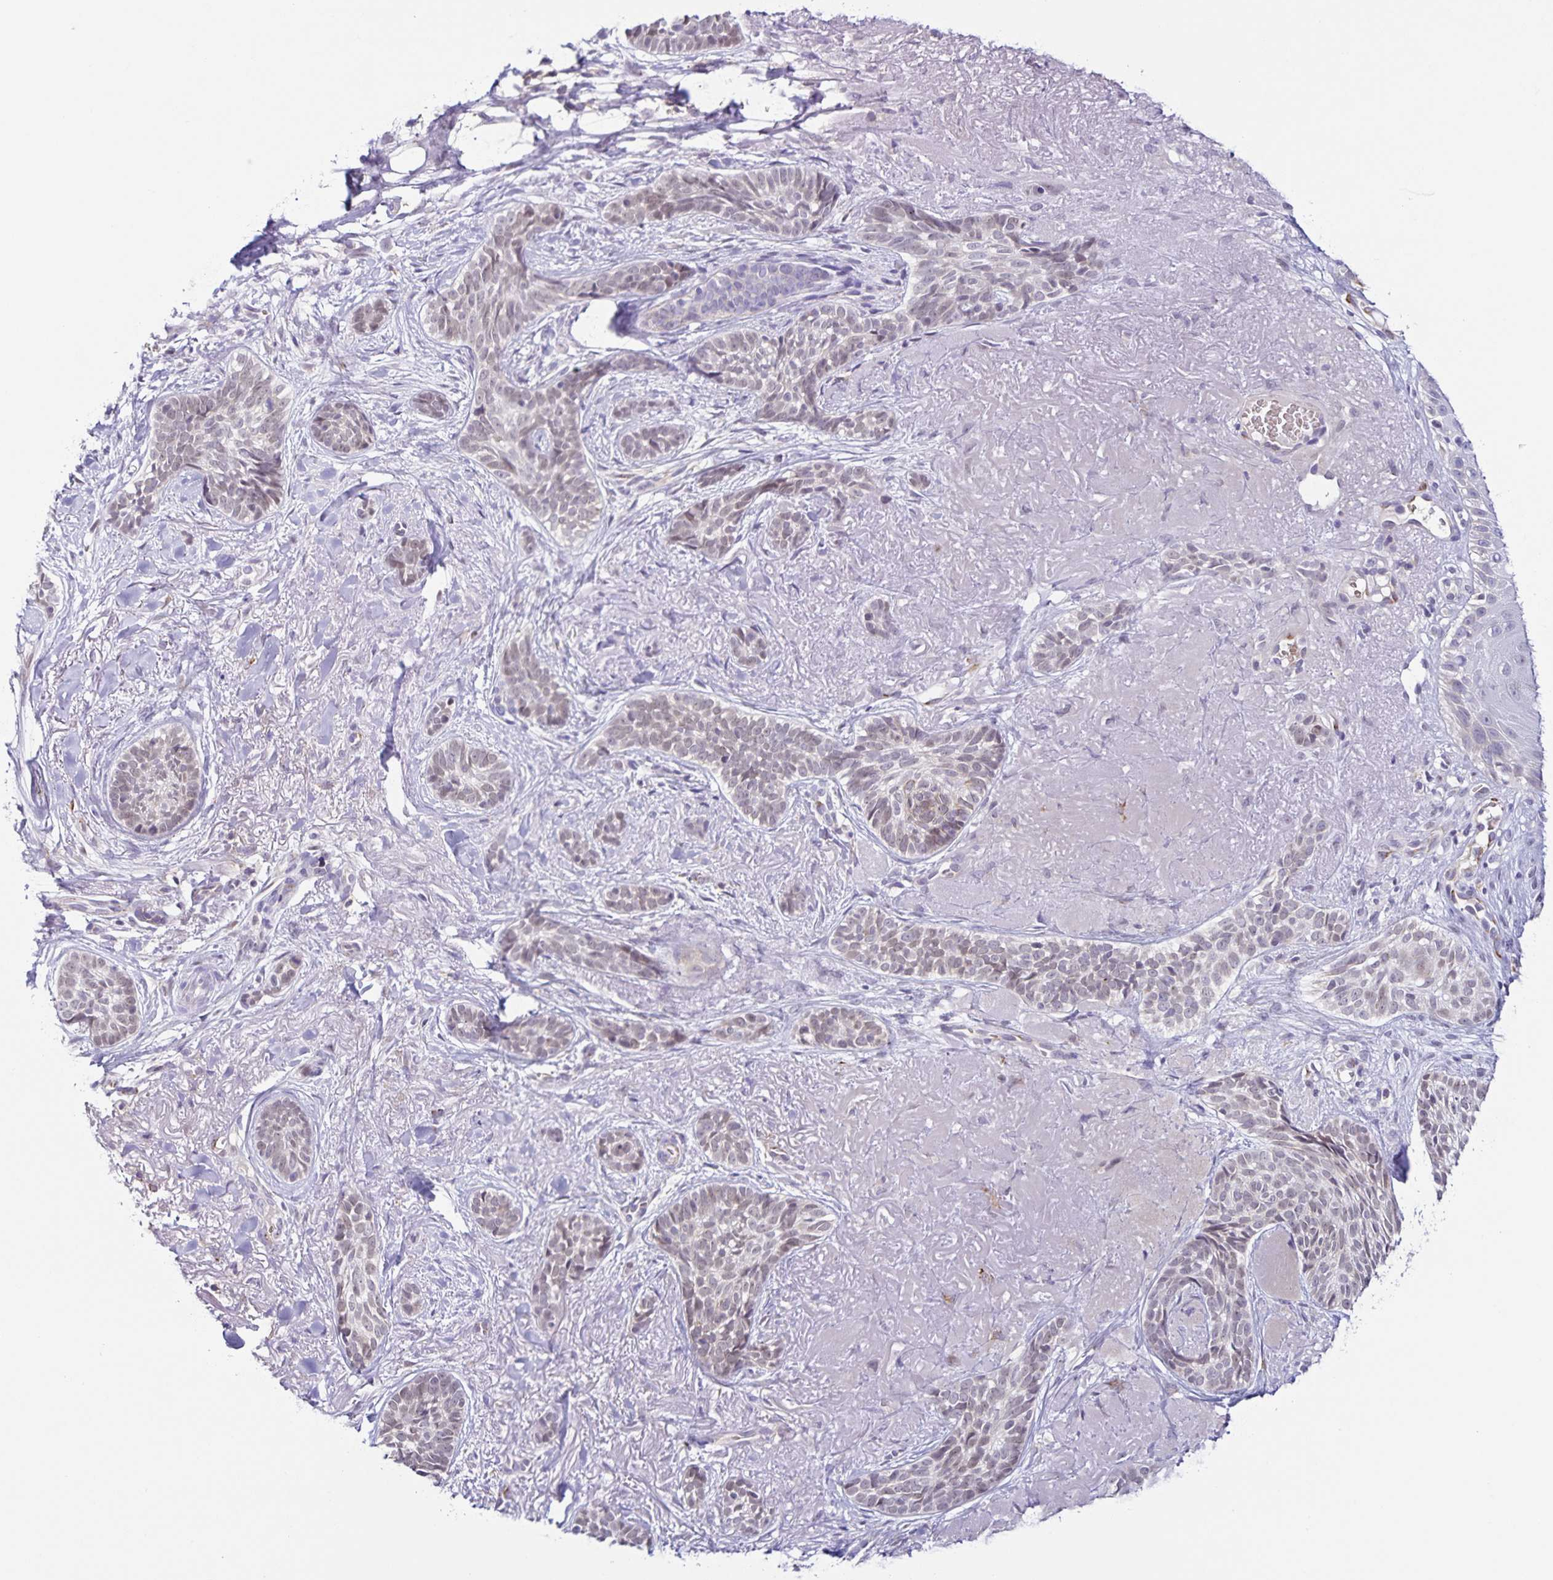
{"staining": {"intensity": "negative", "quantity": "none", "location": "none"}, "tissue": "skin cancer", "cell_type": "Tumor cells", "image_type": "cancer", "snomed": [{"axis": "morphology", "description": "Basal cell carcinoma"}, {"axis": "morphology", "description": "BCC, high aggressive"}, {"axis": "topography", "description": "Skin"}], "caption": "Tumor cells show no significant expression in basal cell carcinoma (skin). The staining is performed using DAB brown chromogen with nuclei counter-stained in using hematoxylin.", "gene": "STPG4", "patient": {"sex": "female", "age": 79}}